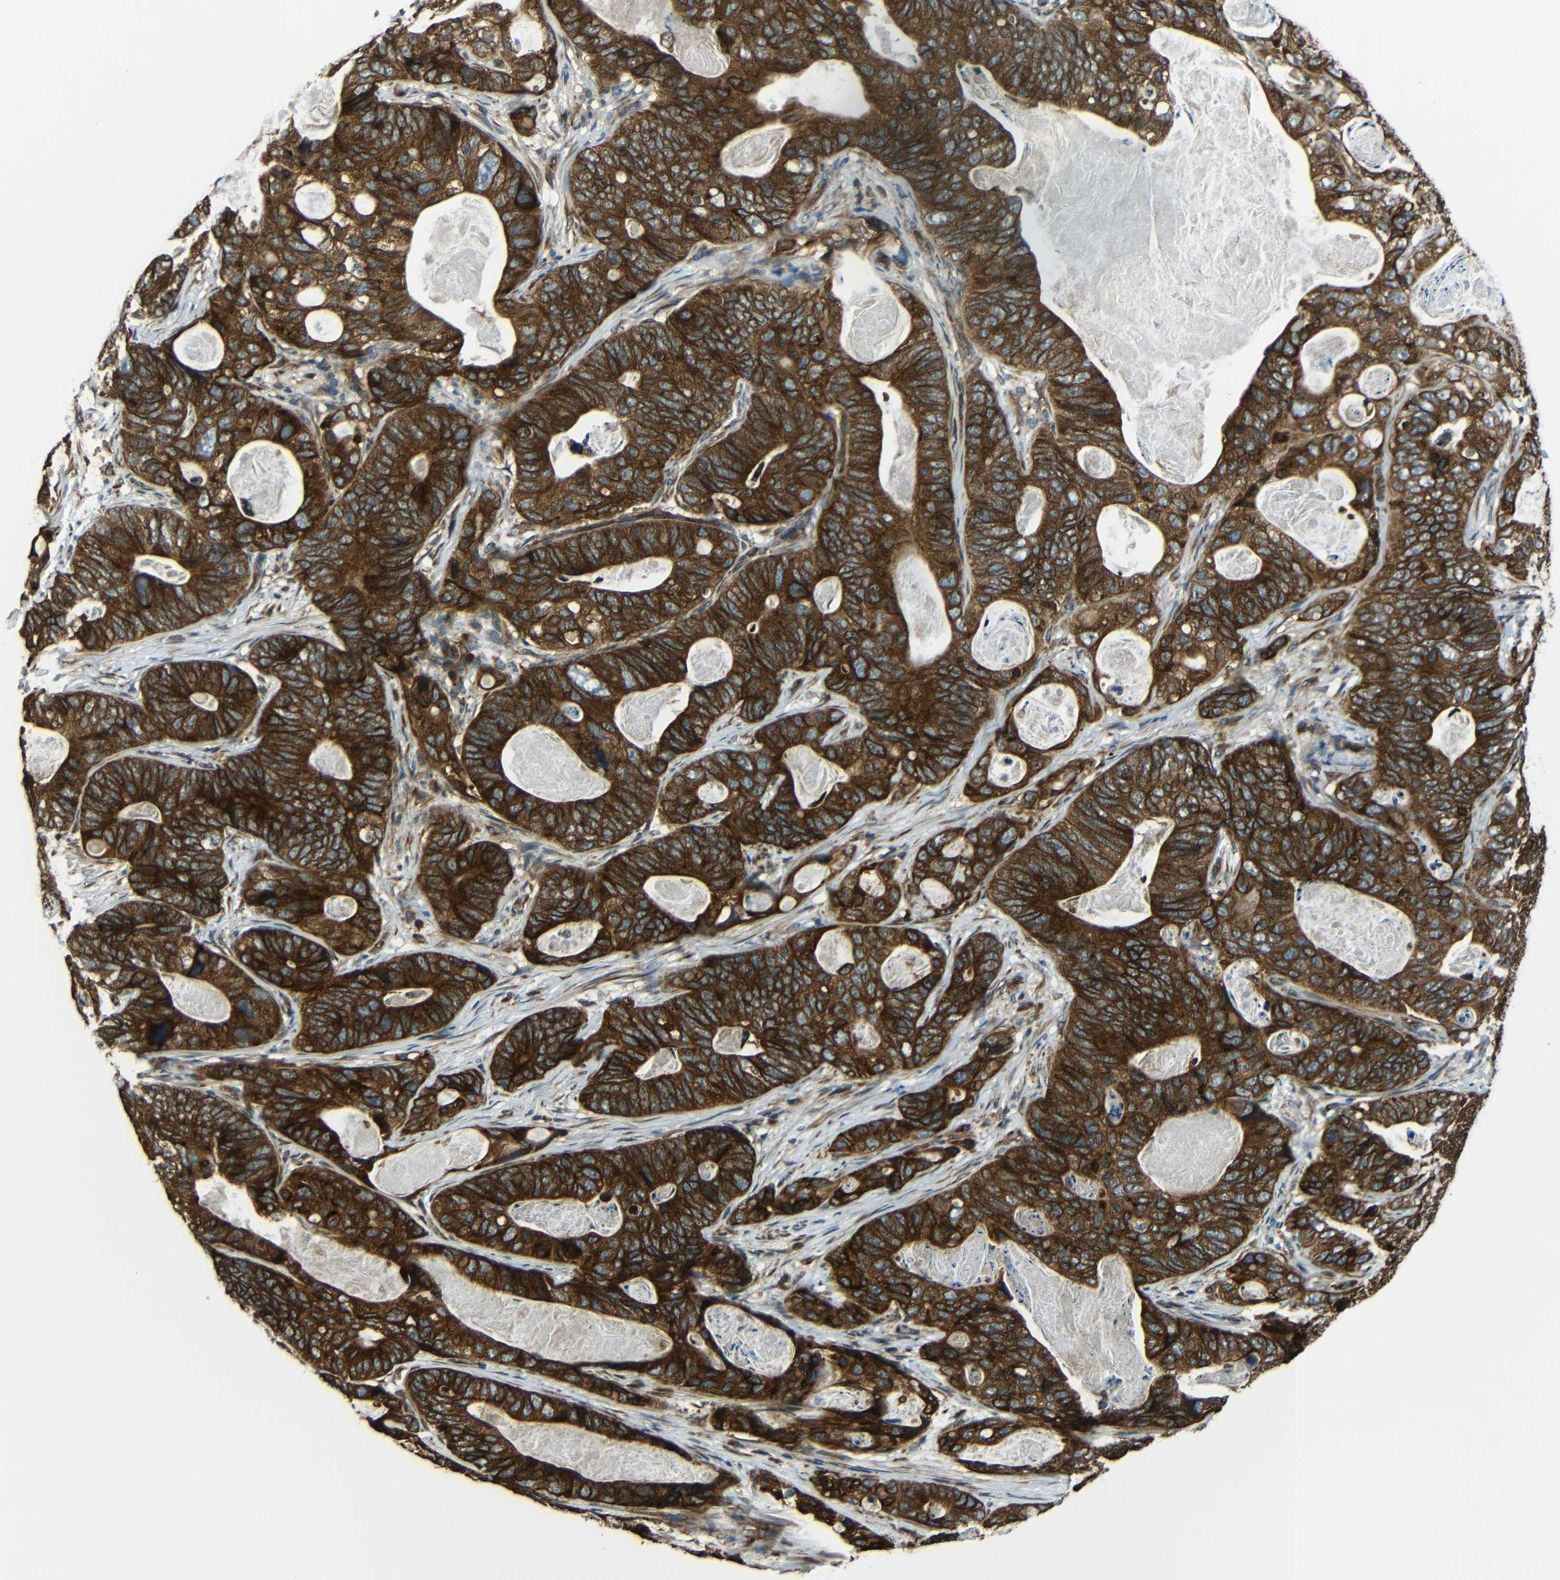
{"staining": {"intensity": "strong", "quantity": ">75%", "location": "cytoplasmic/membranous"}, "tissue": "stomach cancer", "cell_type": "Tumor cells", "image_type": "cancer", "snomed": [{"axis": "morphology", "description": "Adenocarcinoma, NOS"}, {"axis": "topography", "description": "Stomach"}], "caption": "Brown immunohistochemical staining in human adenocarcinoma (stomach) demonstrates strong cytoplasmic/membranous positivity in about >75% of tumor cells.", "gene": "VAPB", "patient": {"sex": "female", "age": 89}}